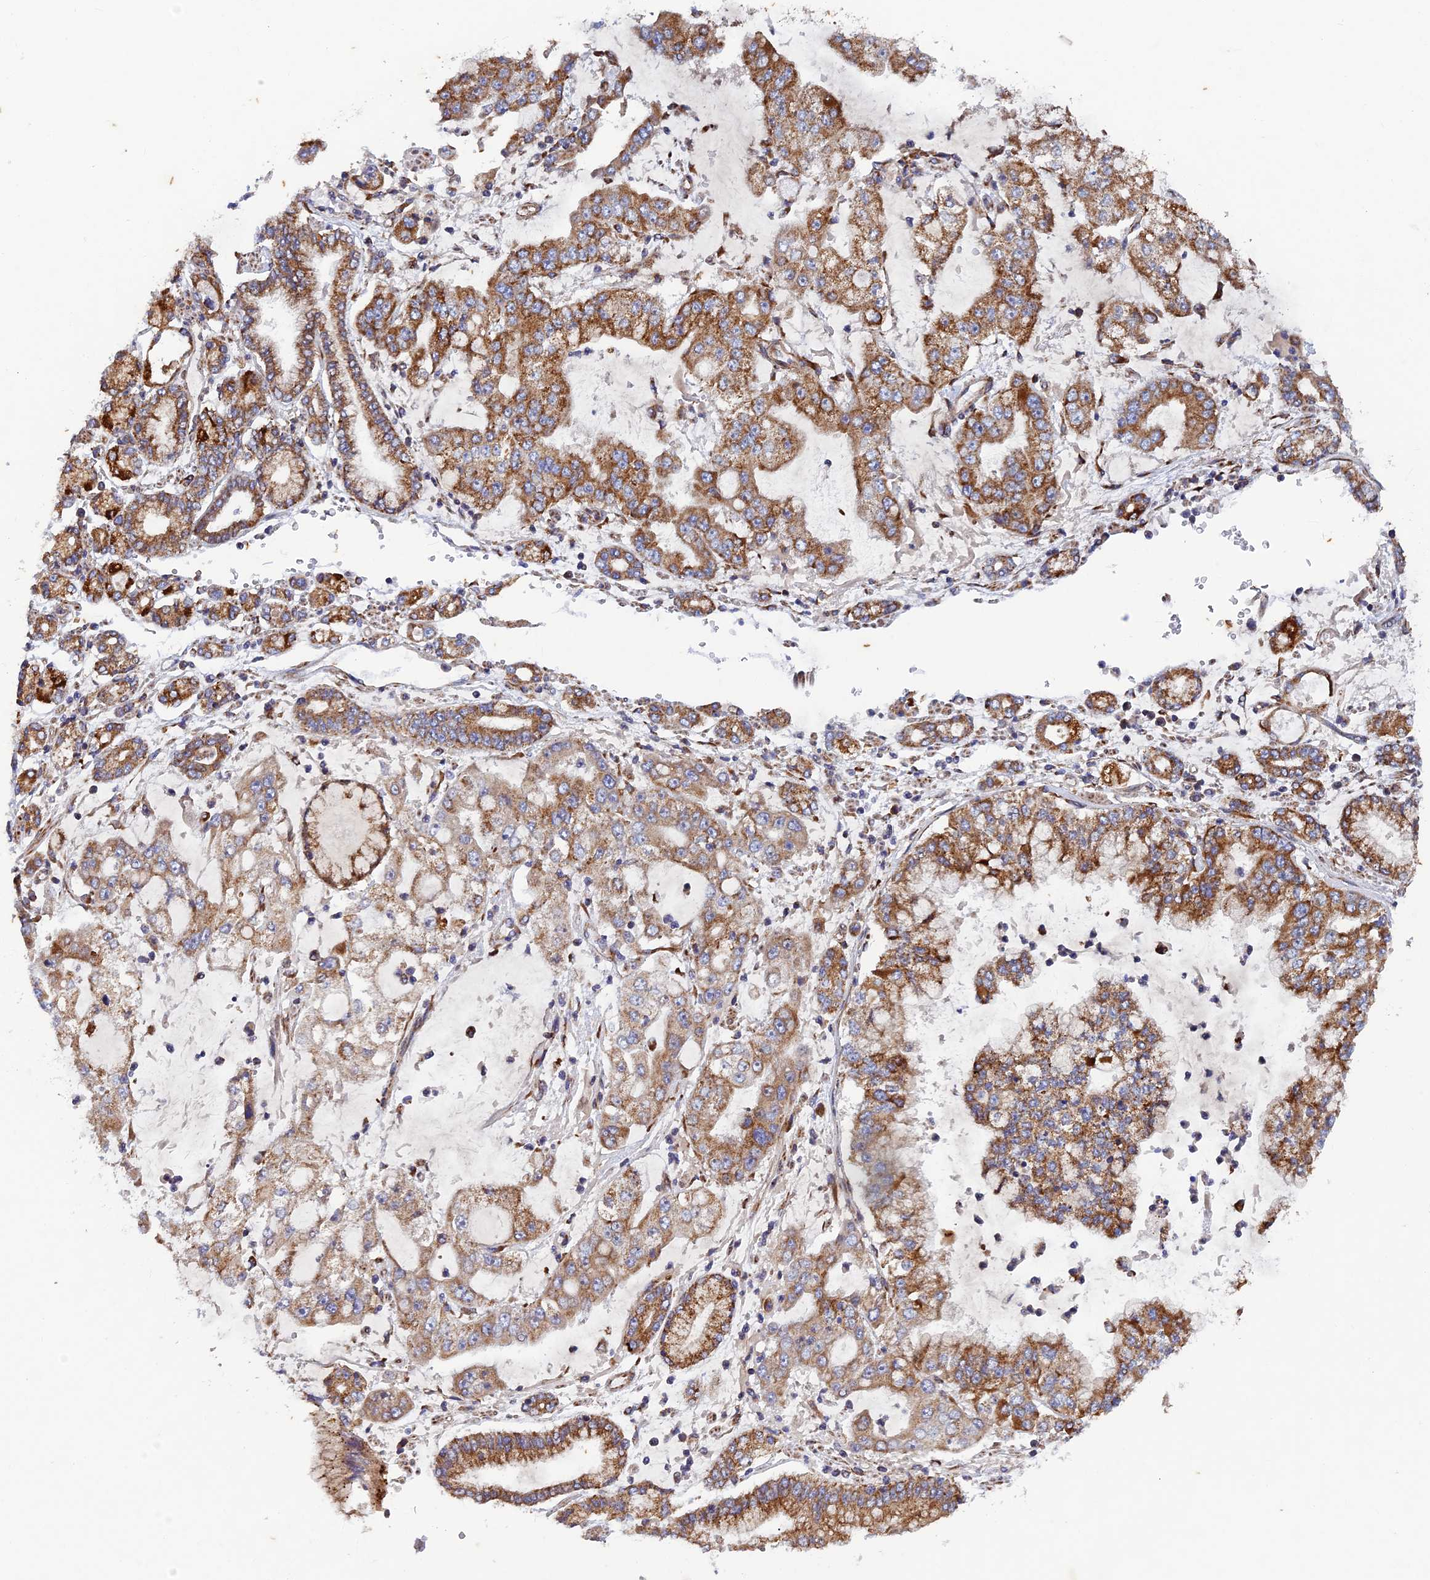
{"staining": {"intensity": "moderate", "quantity": ">75%", "location": "cytoplasmic/membranous"}, "tissue": "stomach cancer", "cell_type": "Tumor cells", "image_type": "cancer", "snomed": [{"axis": "morphology", "description": "Adenocarcinoma, NOS"}, {"axis": "topography", "description": "Stomach"}], "caption": "The immunohistochemical stain labels moderate cytoplasmic/membranous expression in tumor cells of adenocarcinoma (stomach) tissue.", "gene": "AP4S1", "patient": {"sex": "male", "age": 76}}